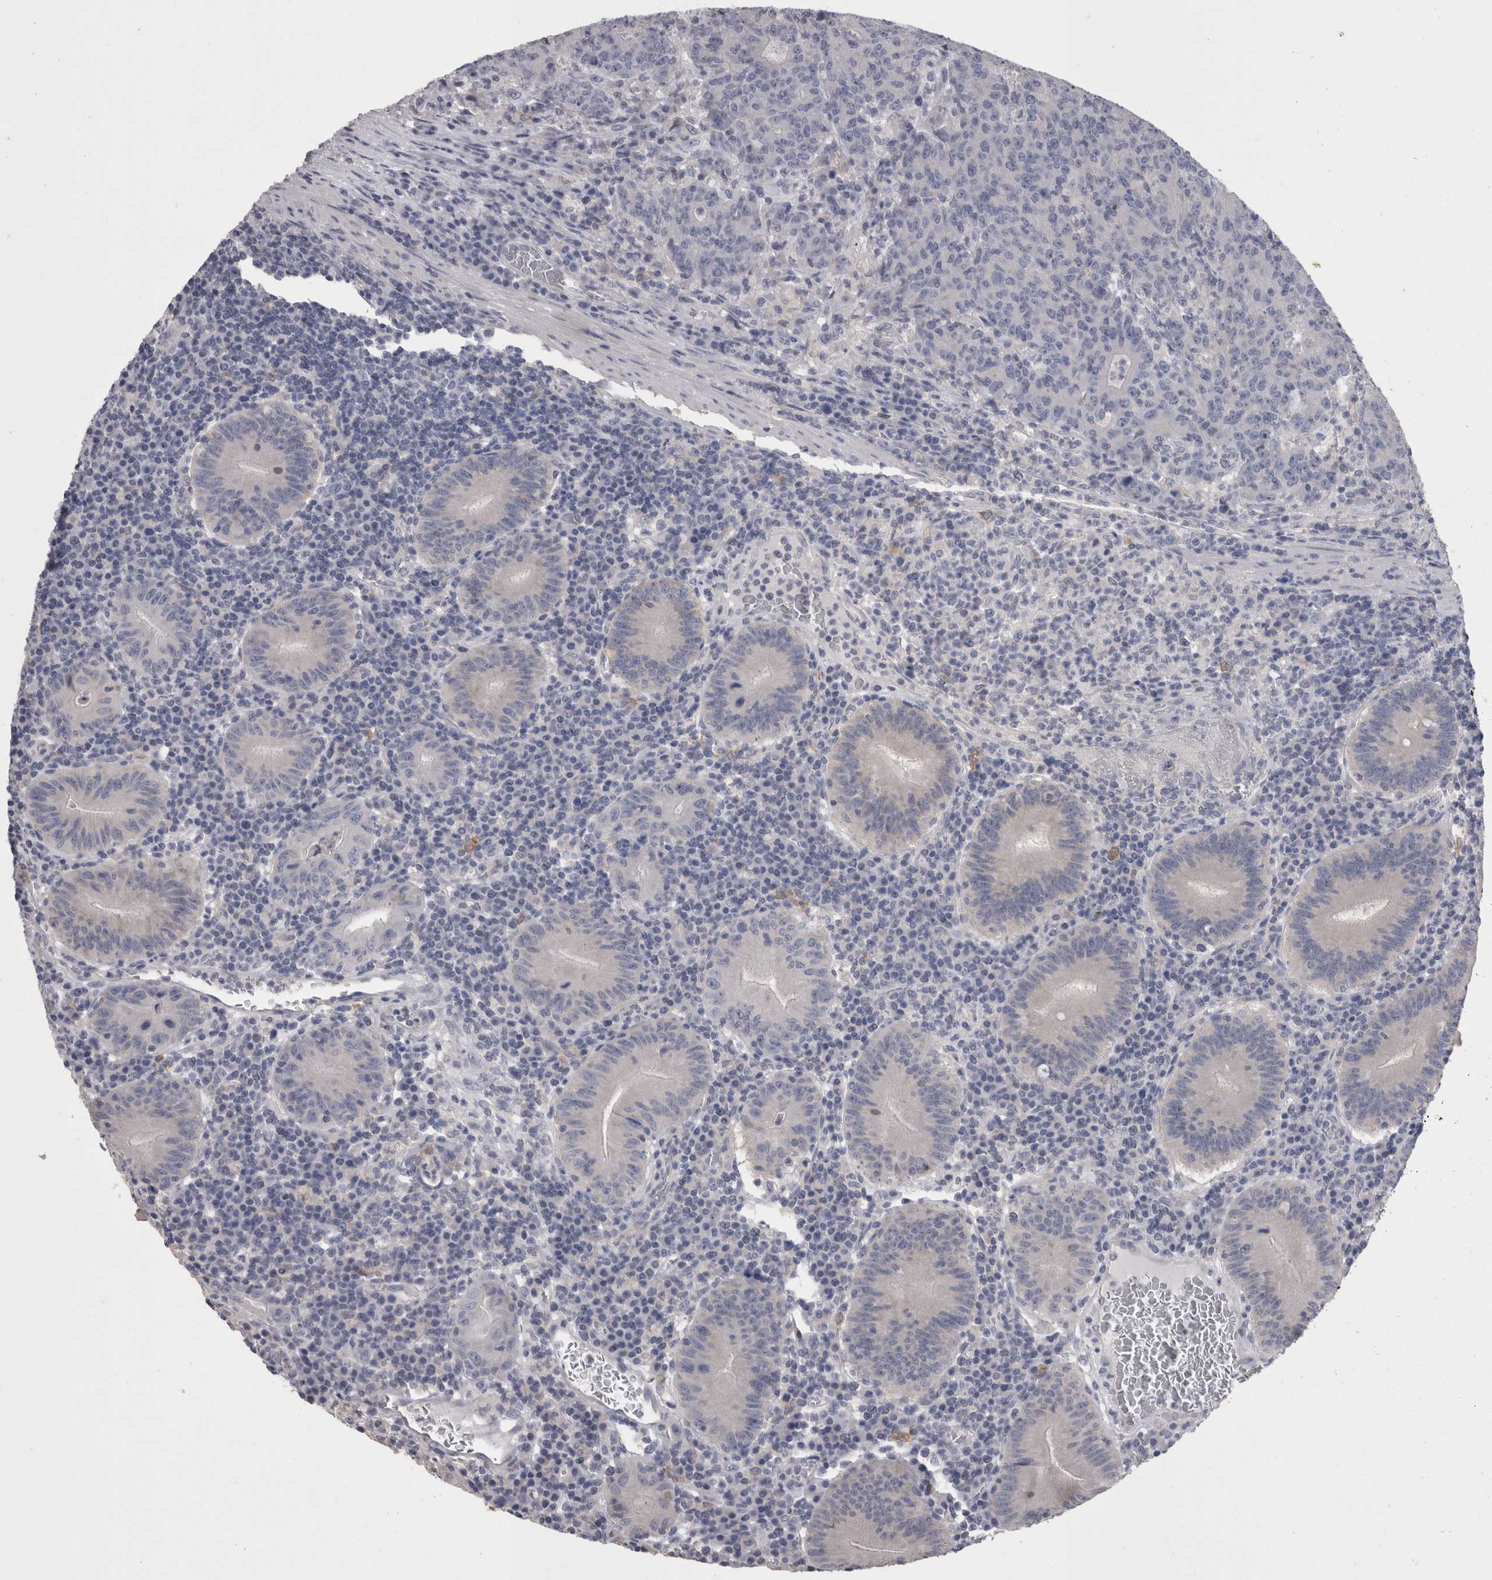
{"staining": {"intensity": "negative", "quantity": "none", "location": "none"}, "tissue": "colorectal cancer", "cell_type": "Tumor cells", "image_type": "cancer", "snomed": [{"axis": "morphology", "description": "Adenocarcinoma, NOS"}, {"axis": "topography", "description": "Colon"}], "caption": "Micrograph shows no protein expression in tumor cells of colorectal cancer (adenocarcinoma) tissue.", "gene": "CAMK2D", "patient": {"sex": "female", "age": 75}}